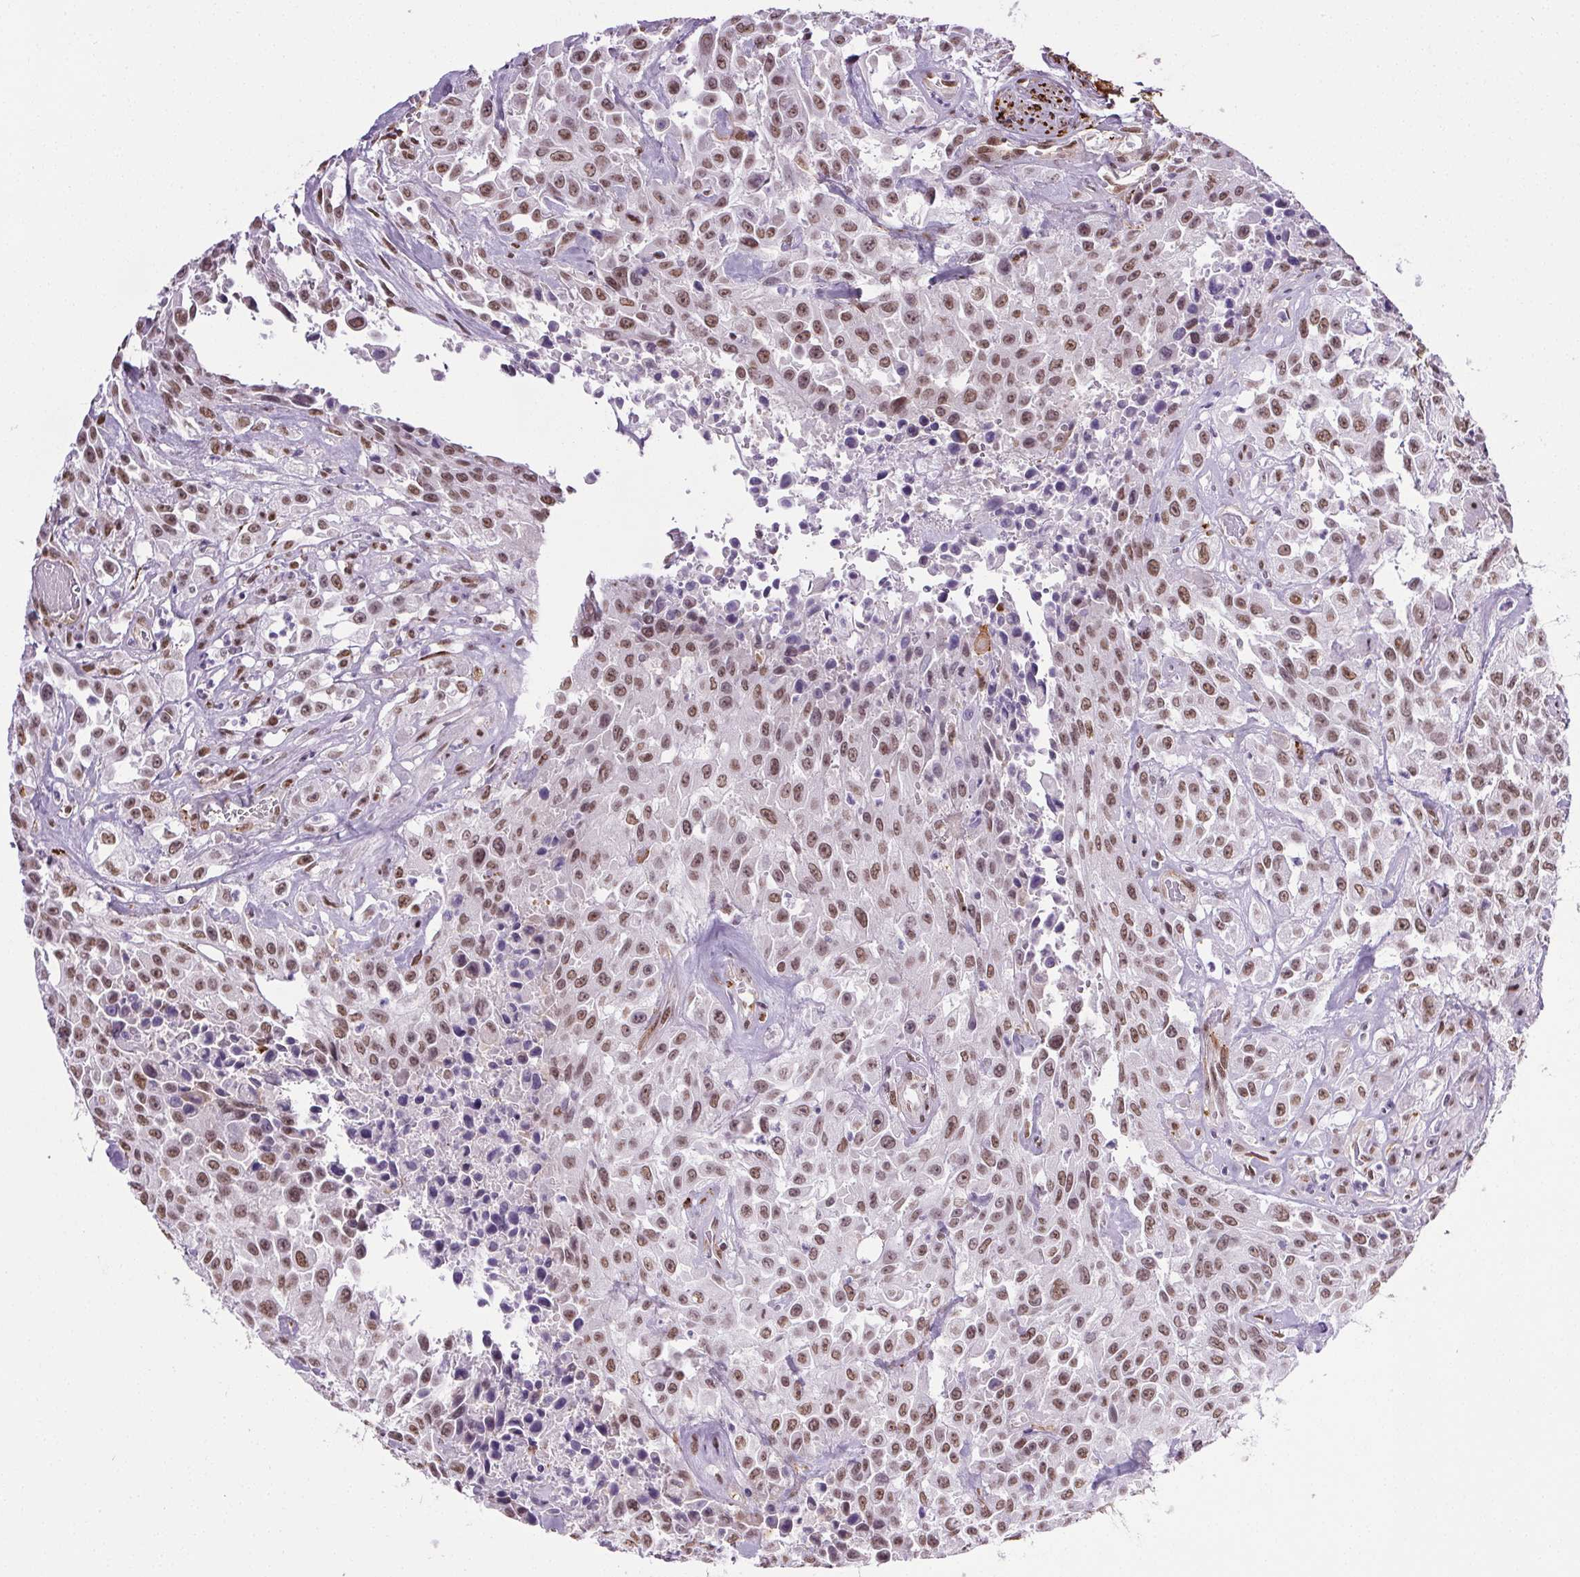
{"staining": {"intensity": "moderate", "quantity": ">75%", "location": "nuclear"}, "tissue": "urothelial cancer", "cell_type": "Tumor cells", "image_type": "cancer", "snomed": [{"axis": "morphology", "description": "Urothelial carcinoma, High grade"}, {"axis": "topography", "description": "Urinary bladder"}], "caption": "Tumor cells display moderate nuclear expression in about >75% of cells in urothelial carcinoma (high-grade). The staining was performed using DAB (3,3'-diaminobenzidine) to visualize the protein expression in brown, while the nuclei were stained in blue with hematoxylin (Magnification: 20x).", "gene": "GP6", "patient": {"sex": "male", "age": 79}}